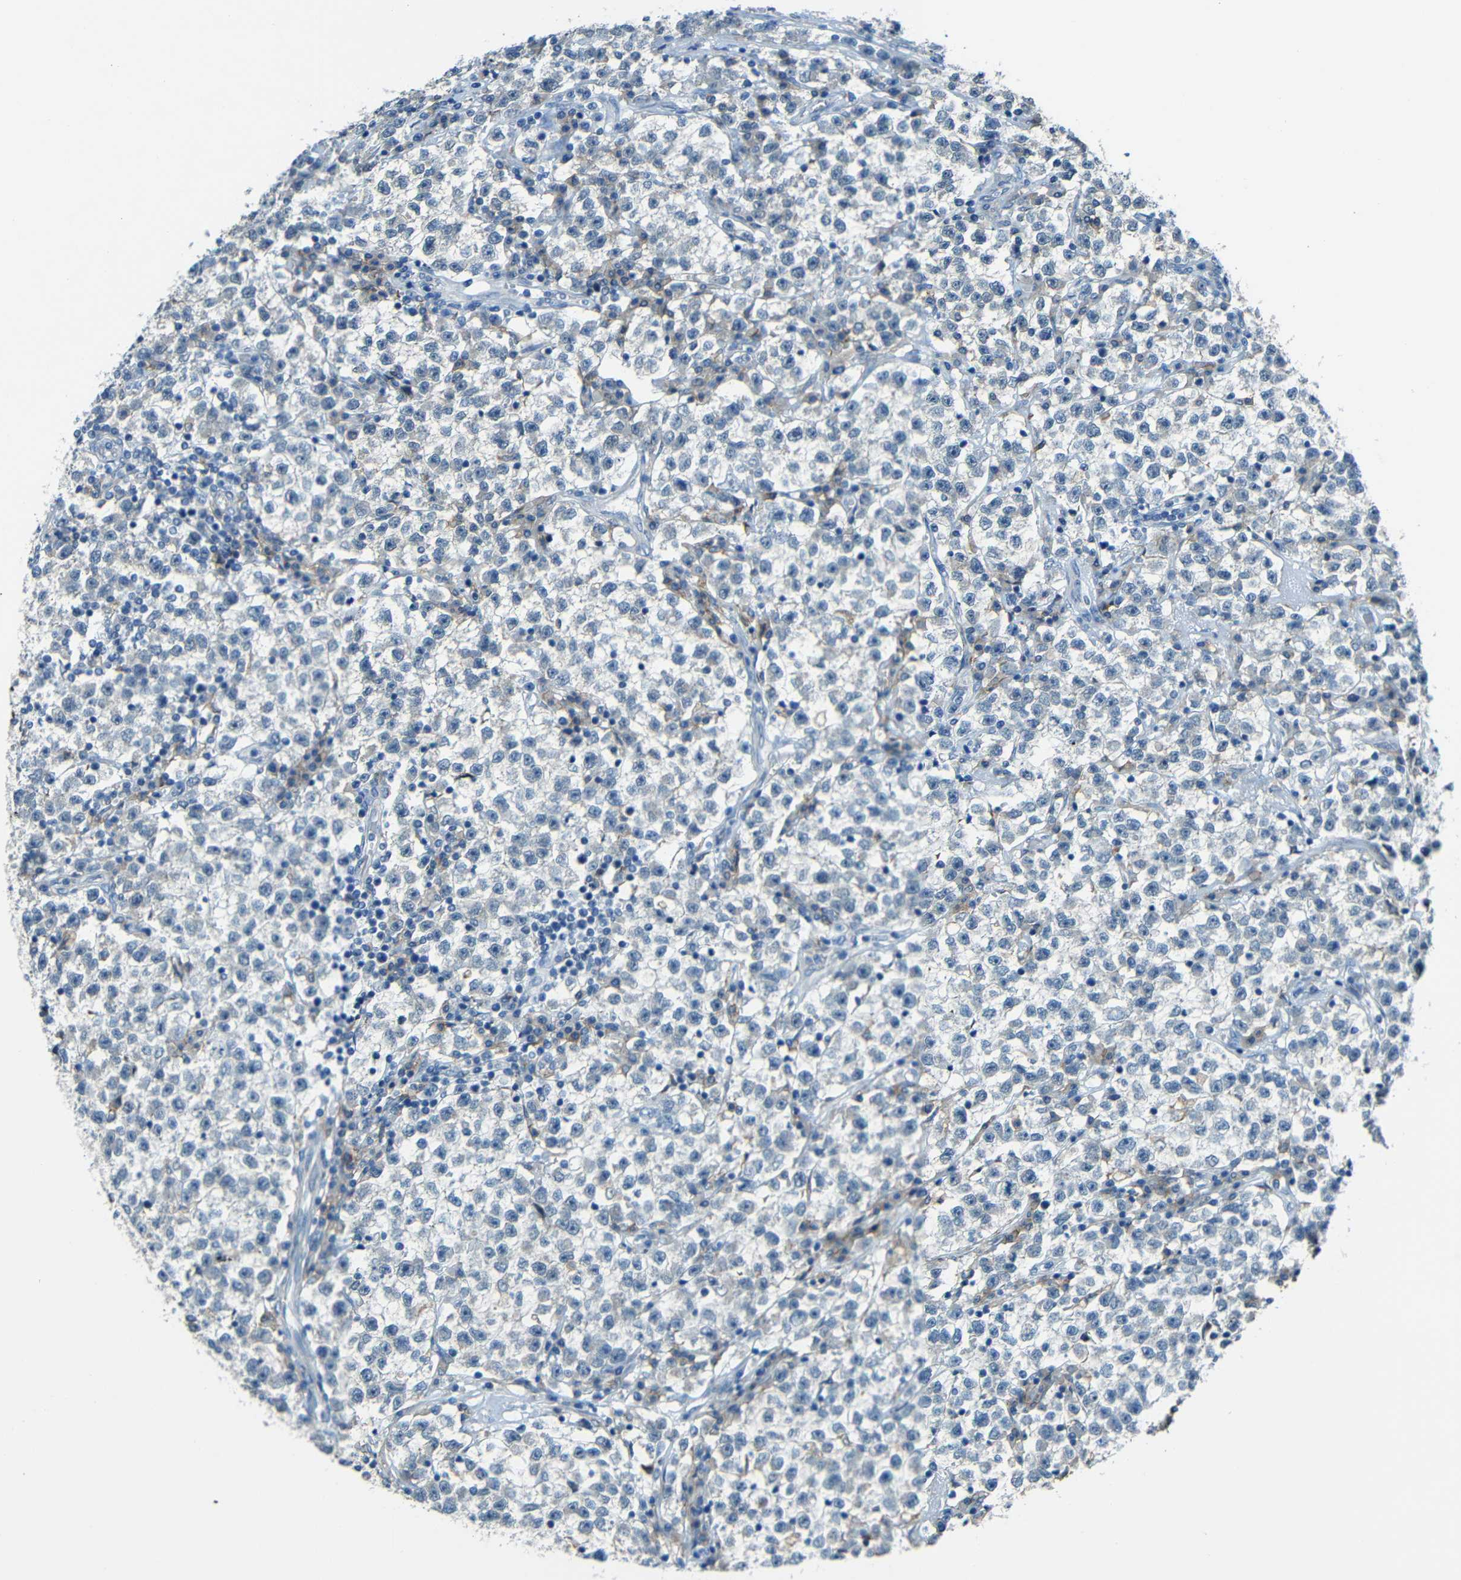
{"staining": {"intensity": "negative", "quantity": "none", "location": "none"}, "tissue": "testis cancer", "cell_type": "Tumor cells", "image_type": "cancer", "snomed": [{"axis": "morphology", "description": "Seminoma, NOS"}, {"axis": "topography", "description": "Testis"}], "caption": "This image is of testis cancer (seminoma) stained with immunohistochemistry (IHC) to label a protein in brown with the nuclei are counter-stained blue. There is no positivity in tumor cells. The staining is performed using DAB (3,3'-diaminobenzidine) brown chromogen with nuclei counter-stained in using hematoxylin.", "gene": "ANKRD22", "patient": {"sex": "male", "age": 22}}